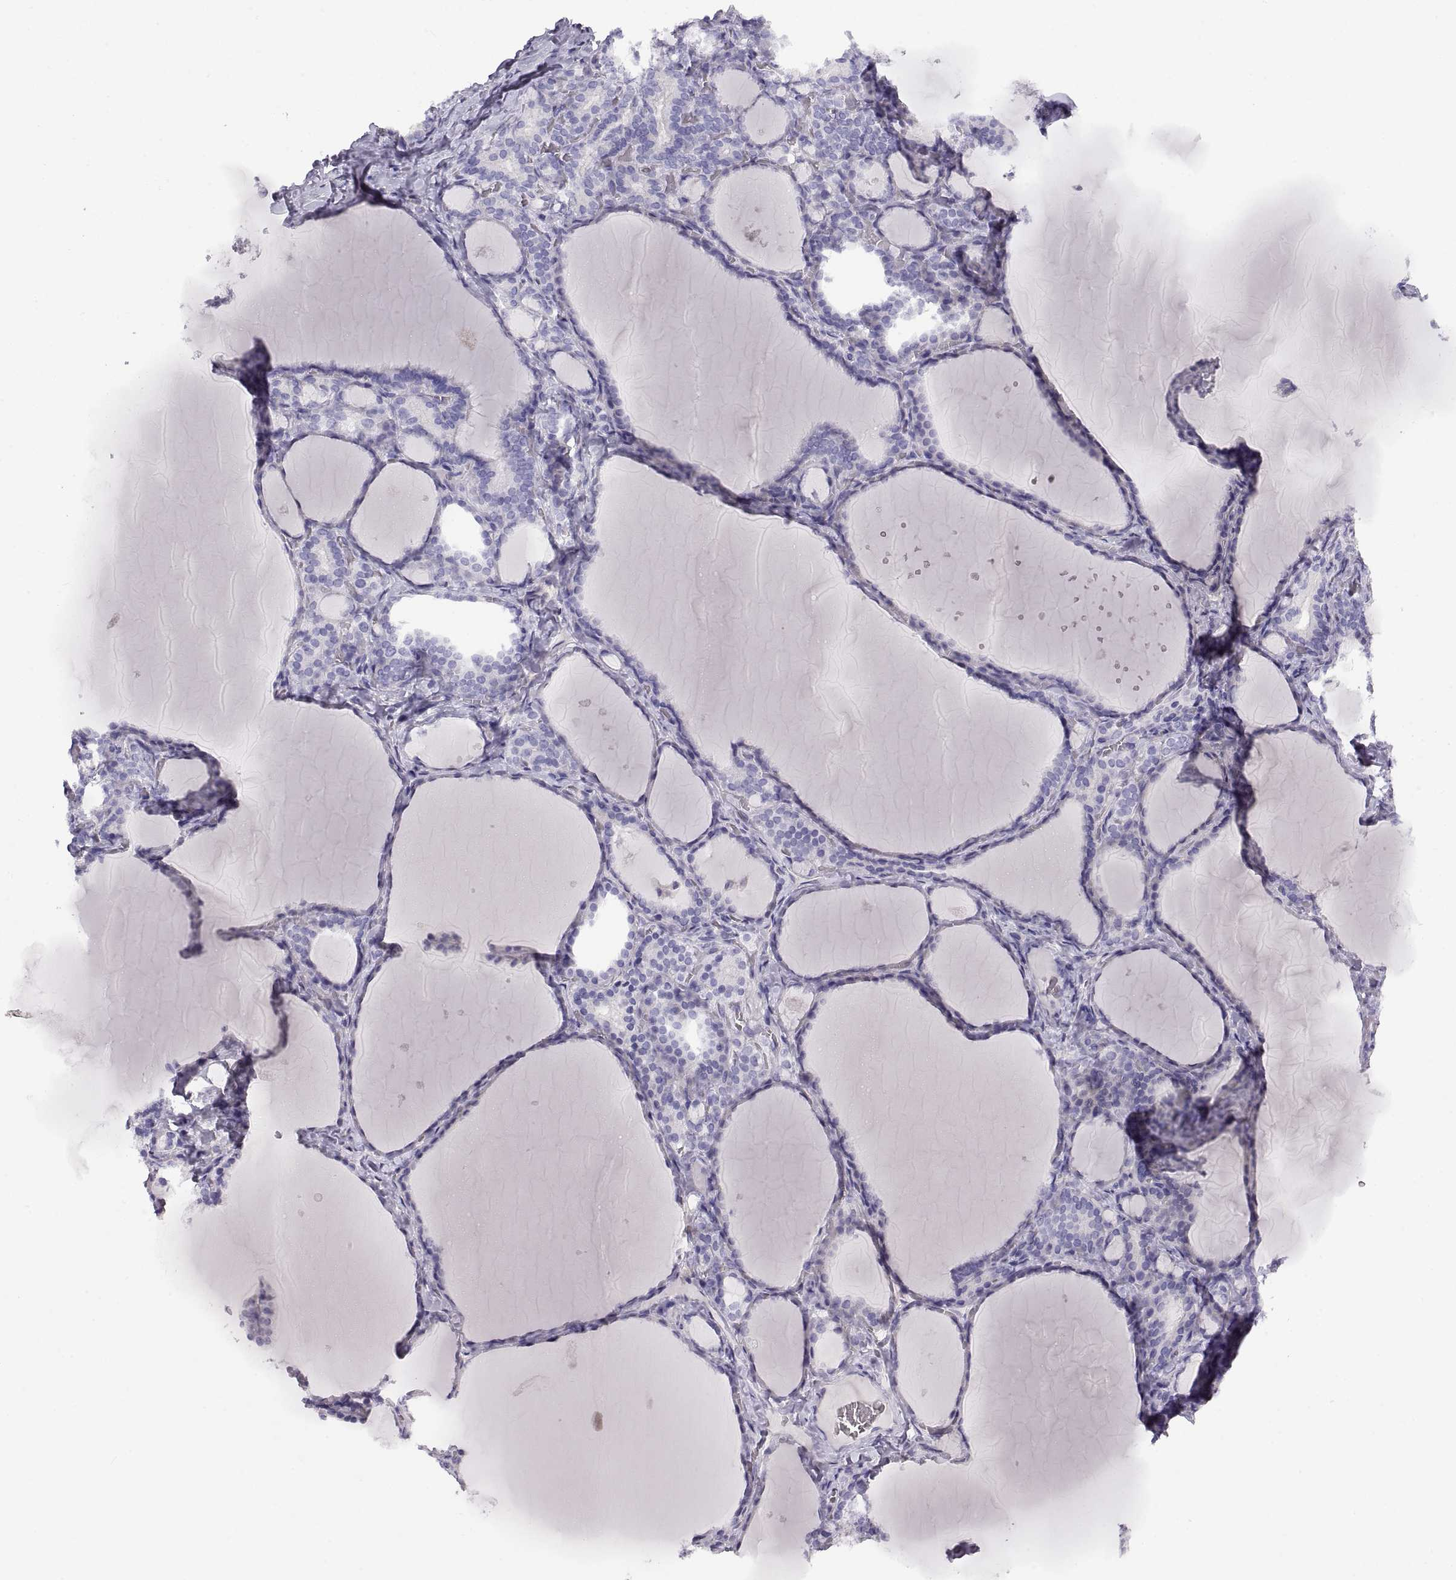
{"staining": {"intensity": "negative", "quantity": "none", "location": "none"}, "tissue": "thyroid gland", "cell_type": "Glandular cells", "image_type": "normal", "snomed": [{"axis": "morphology", "description": "Normal tissue, NOS"}, {"axis": "morphology", "description": "Hyperplasia, NOS"}, {"axis": "topography", "description": "Thyroid gland"}], "caption": "Thyroid gland stained for a protein using immunohistochemistry displays no expression glandular cells.", "gene": "CRYBB3", "patient": {"sex": "female", "age": 27}}